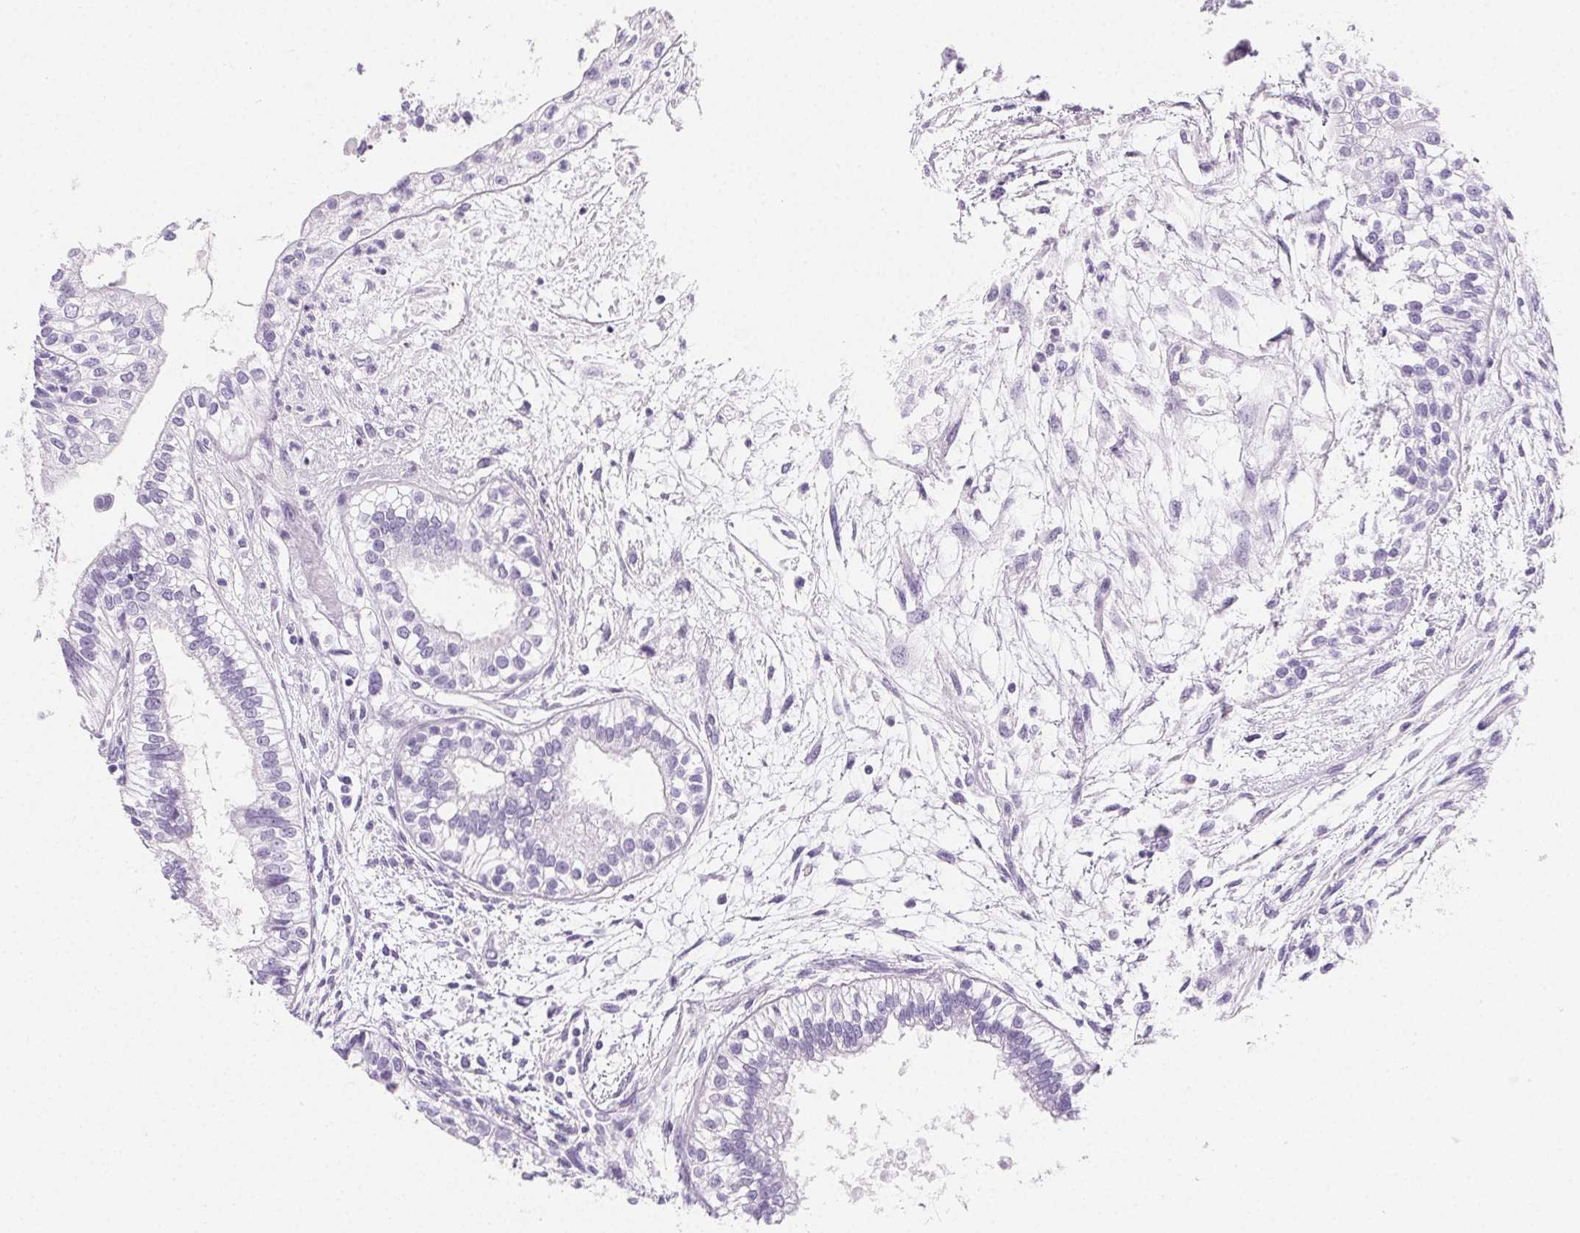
{"staining": {"intensity": "negative", "quantity": "none", "location": "none"}, "tissue": "testis cancer", "cell_type": "Tumor cells", "image_type": "cancer", "snomed": [{"axis": "morphology", "description": "Carcinoma, Embryonal, NOS"}, {"axis": "topography", "description": "Testis"}], "caption": "An image of embryonal carcinoma (testis) stained for a protein demonstrates no brown staining in tumor cells.", "gene": "PRSS3", "patient": {"sex": "male", "age": 37}}